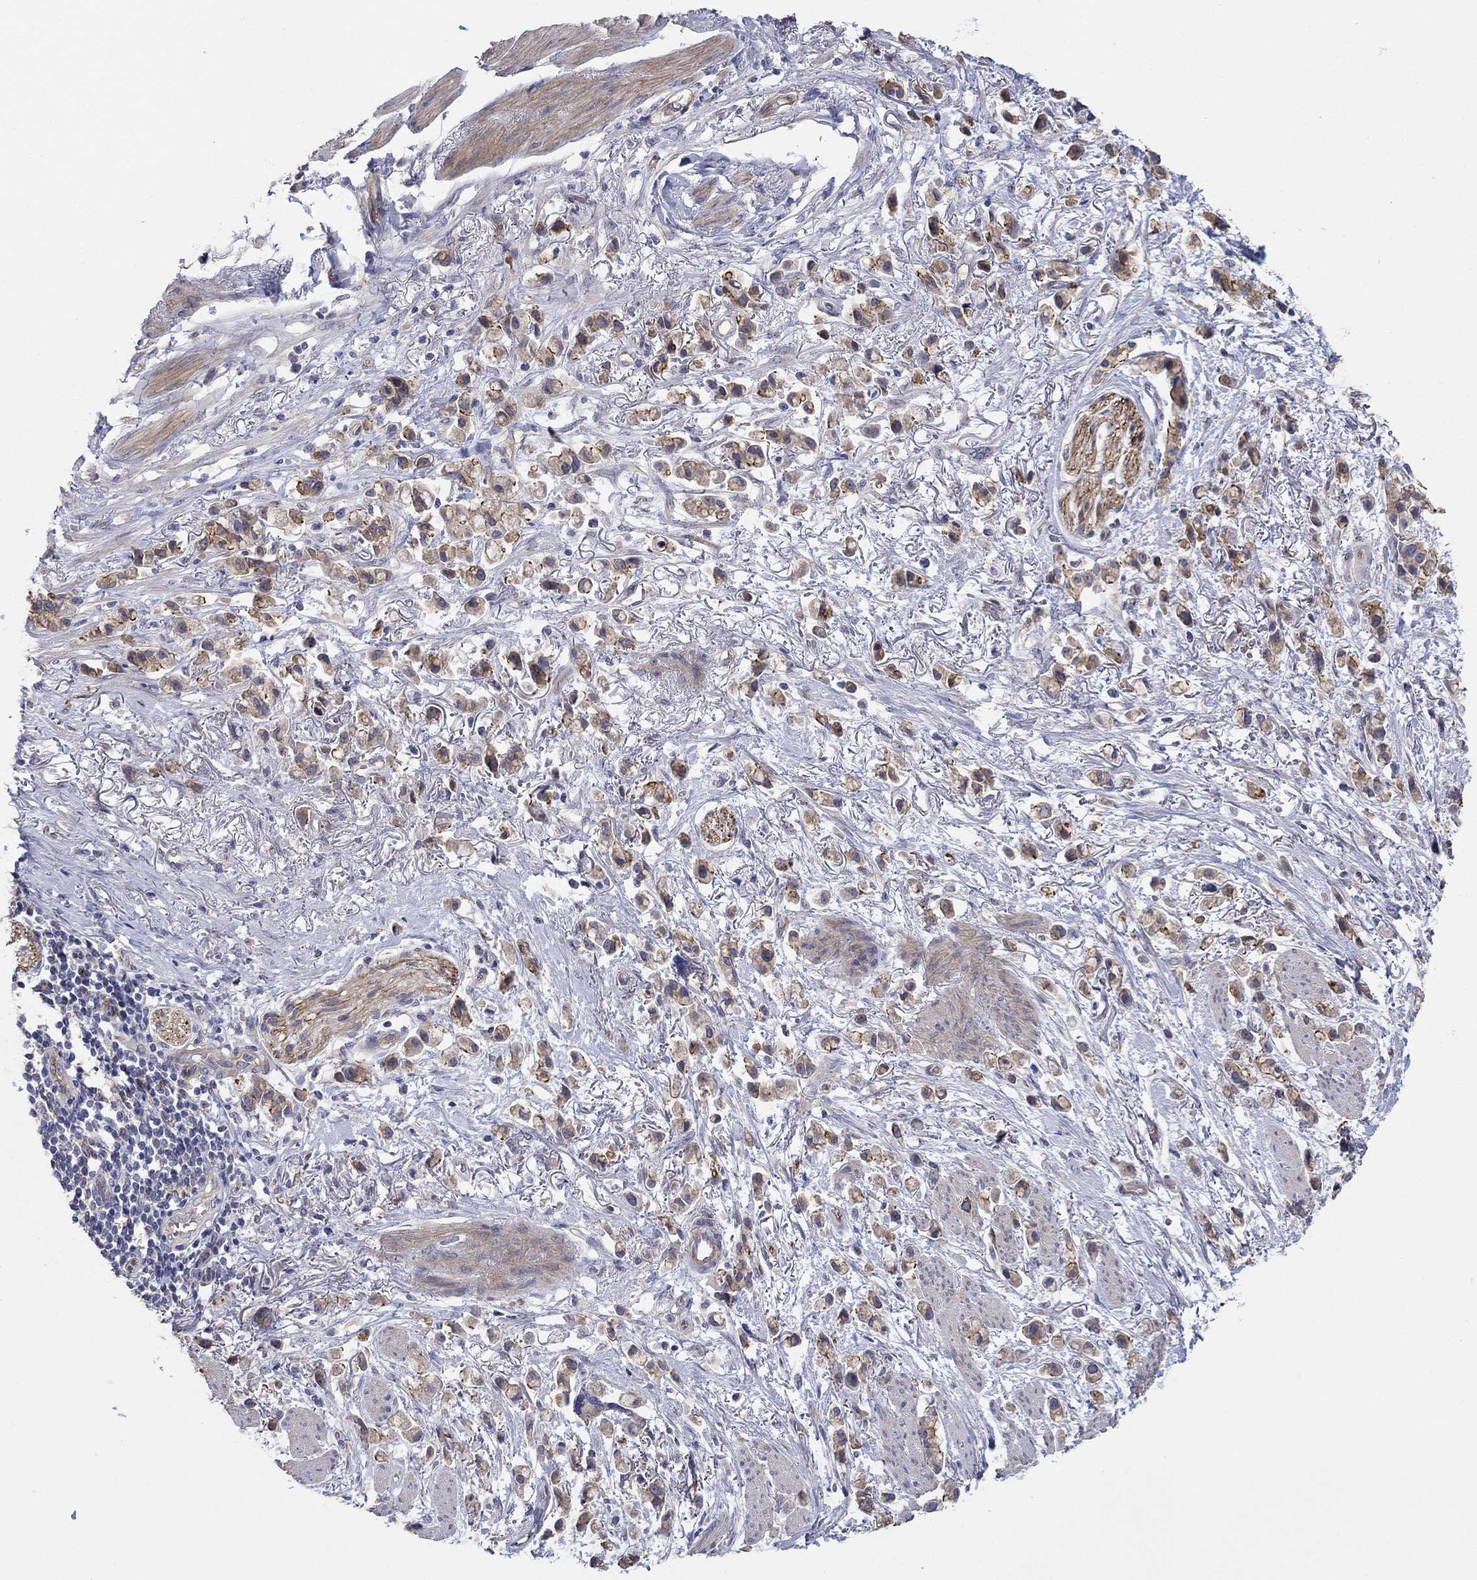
{"staining": {"intensity": "strong", "quantity": "<25%", "location": "cytoplasmic/membranous"}, "tissue": "stomach cancer", "cell_type": "Tumor cells", "image_type": "cancer", "snomed": [{"axis": "morphology", "description": "Adenocarcinoma, NOS"}, {"axis": "topography", "description": "Stomach"}], "caption": "Stomach adenocarcinoma tissue displays strong cytoplasmic/membranous expression in approximately <25% of tumor cells, visualized by immunohistochemistry.", "gene": "TPRN", "patient": {"sex": "female", "age": 81}}